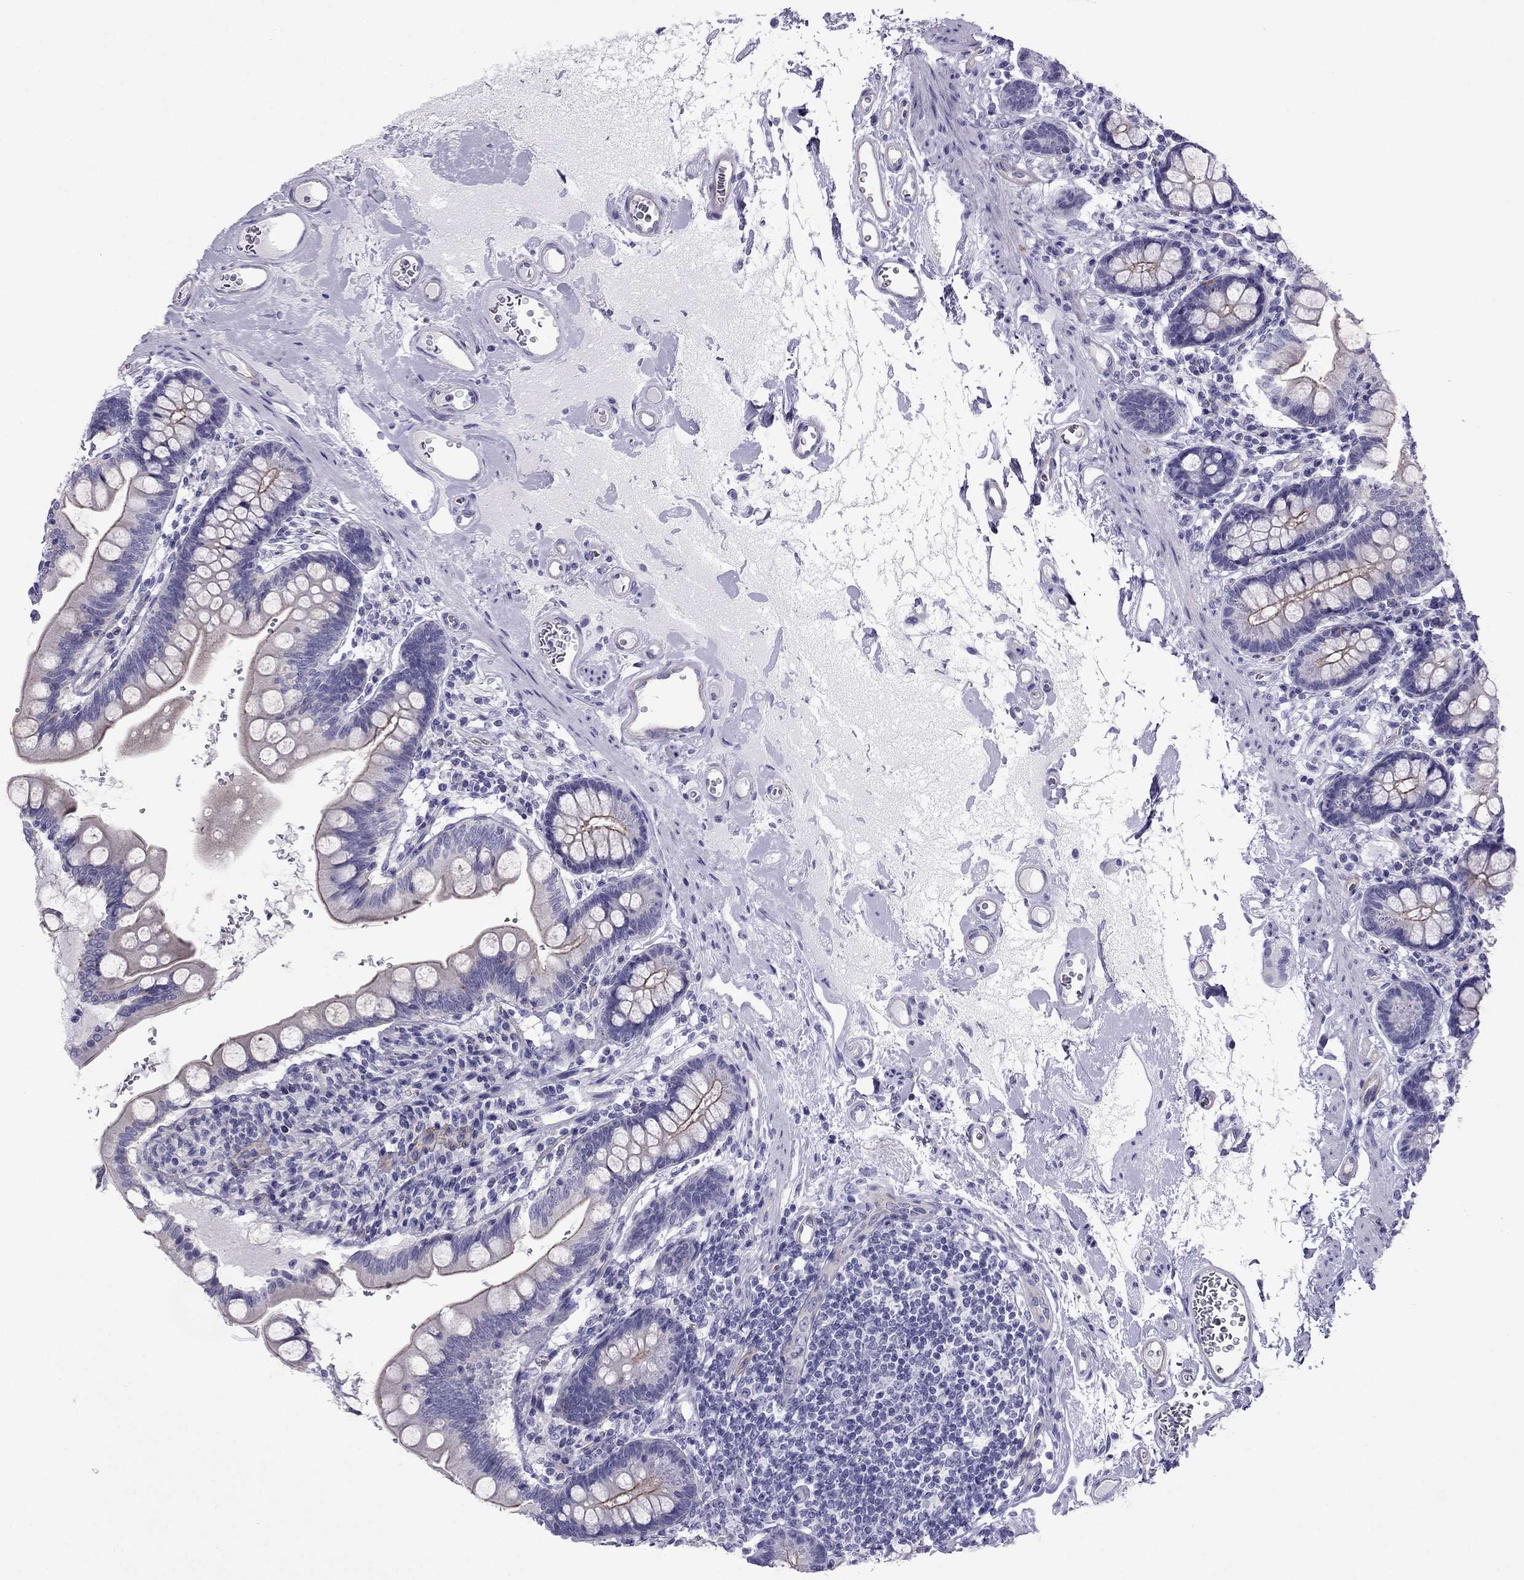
{"staining": {"intensity": "moderate", "quantity": "<25%", "location": "cytoplasmic/membranous"}, "tissue": "small intestine", "cell_type": "Glandular cells", "image_type": "normal", "snomed": [{"axis": "morphology", "description": "Normal tissue, NOS"}, {"axis": "topography", "description": "Small intestine"}], "caption": "Immunohistochemical staining of unremarkable human small intestine displays <25% levels of moderate cytoplasmic/membranous protein positivity in about <25% of glandular cells. The staining is performed using DAB (3,3'-diaminobenzidine) brown chromogen to label protein expression. The nuclei are counter-stained blue using hematoxylin.", "gene": "MYL11", "patient": {"sex": "female", "age": 56}}